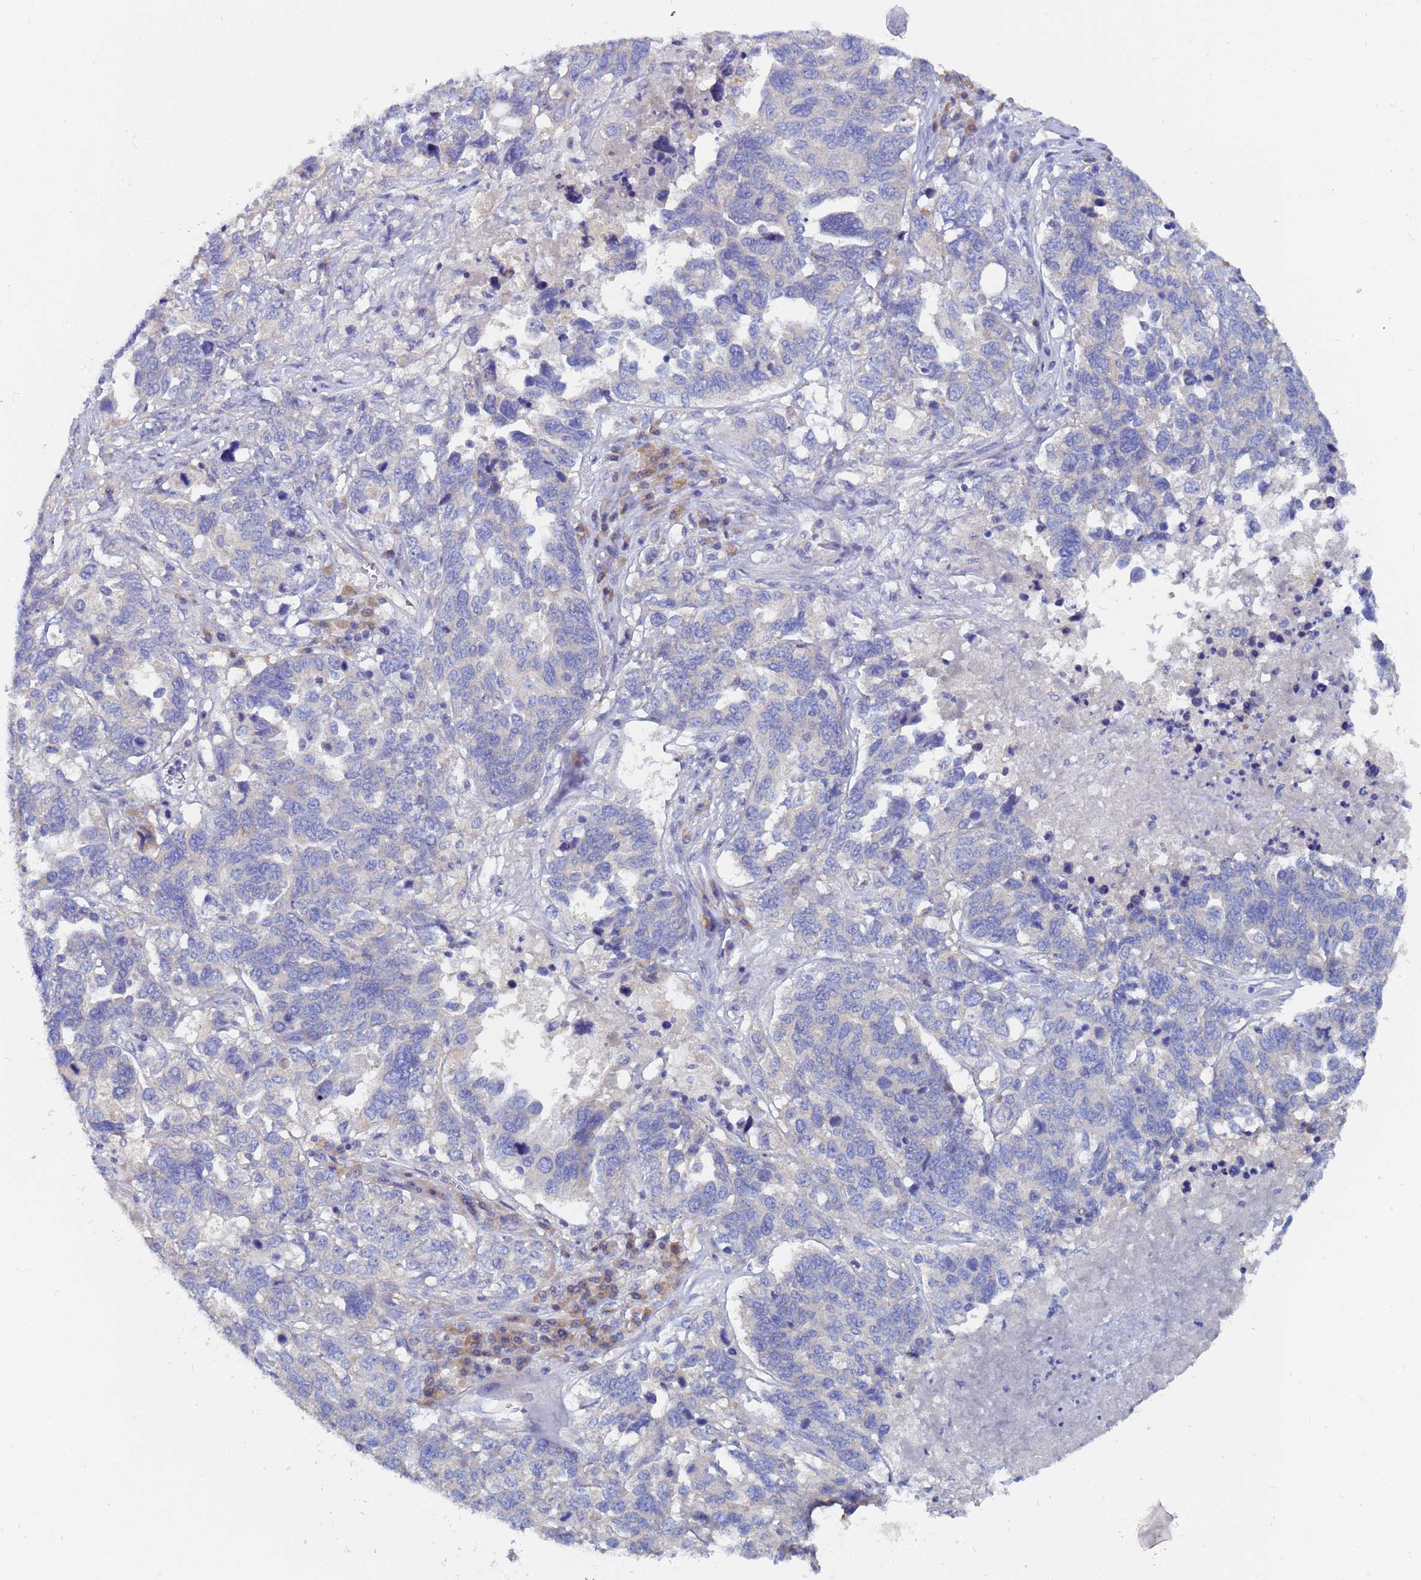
{"staining": {"intensity": "negative", "quantity": "none", "location": "none"}, "tissue": "ovarian cancer", "cell_type": "Tumor cells", "image_type": "cancer", "snomed": [{"axis": "morphology", "description": "Carcinoma, endometroid"}, {"axis": "topography", "description": "Ovary"}], "caption": "High power microscopy photomicrograph of an immunohistochemistry (IHC) image of endometroid carcinoma (ovarian), revealing no significant staining in tumor cells.", "gene": "UBE2O", "patient": {"sex": "female", "age": 62}}